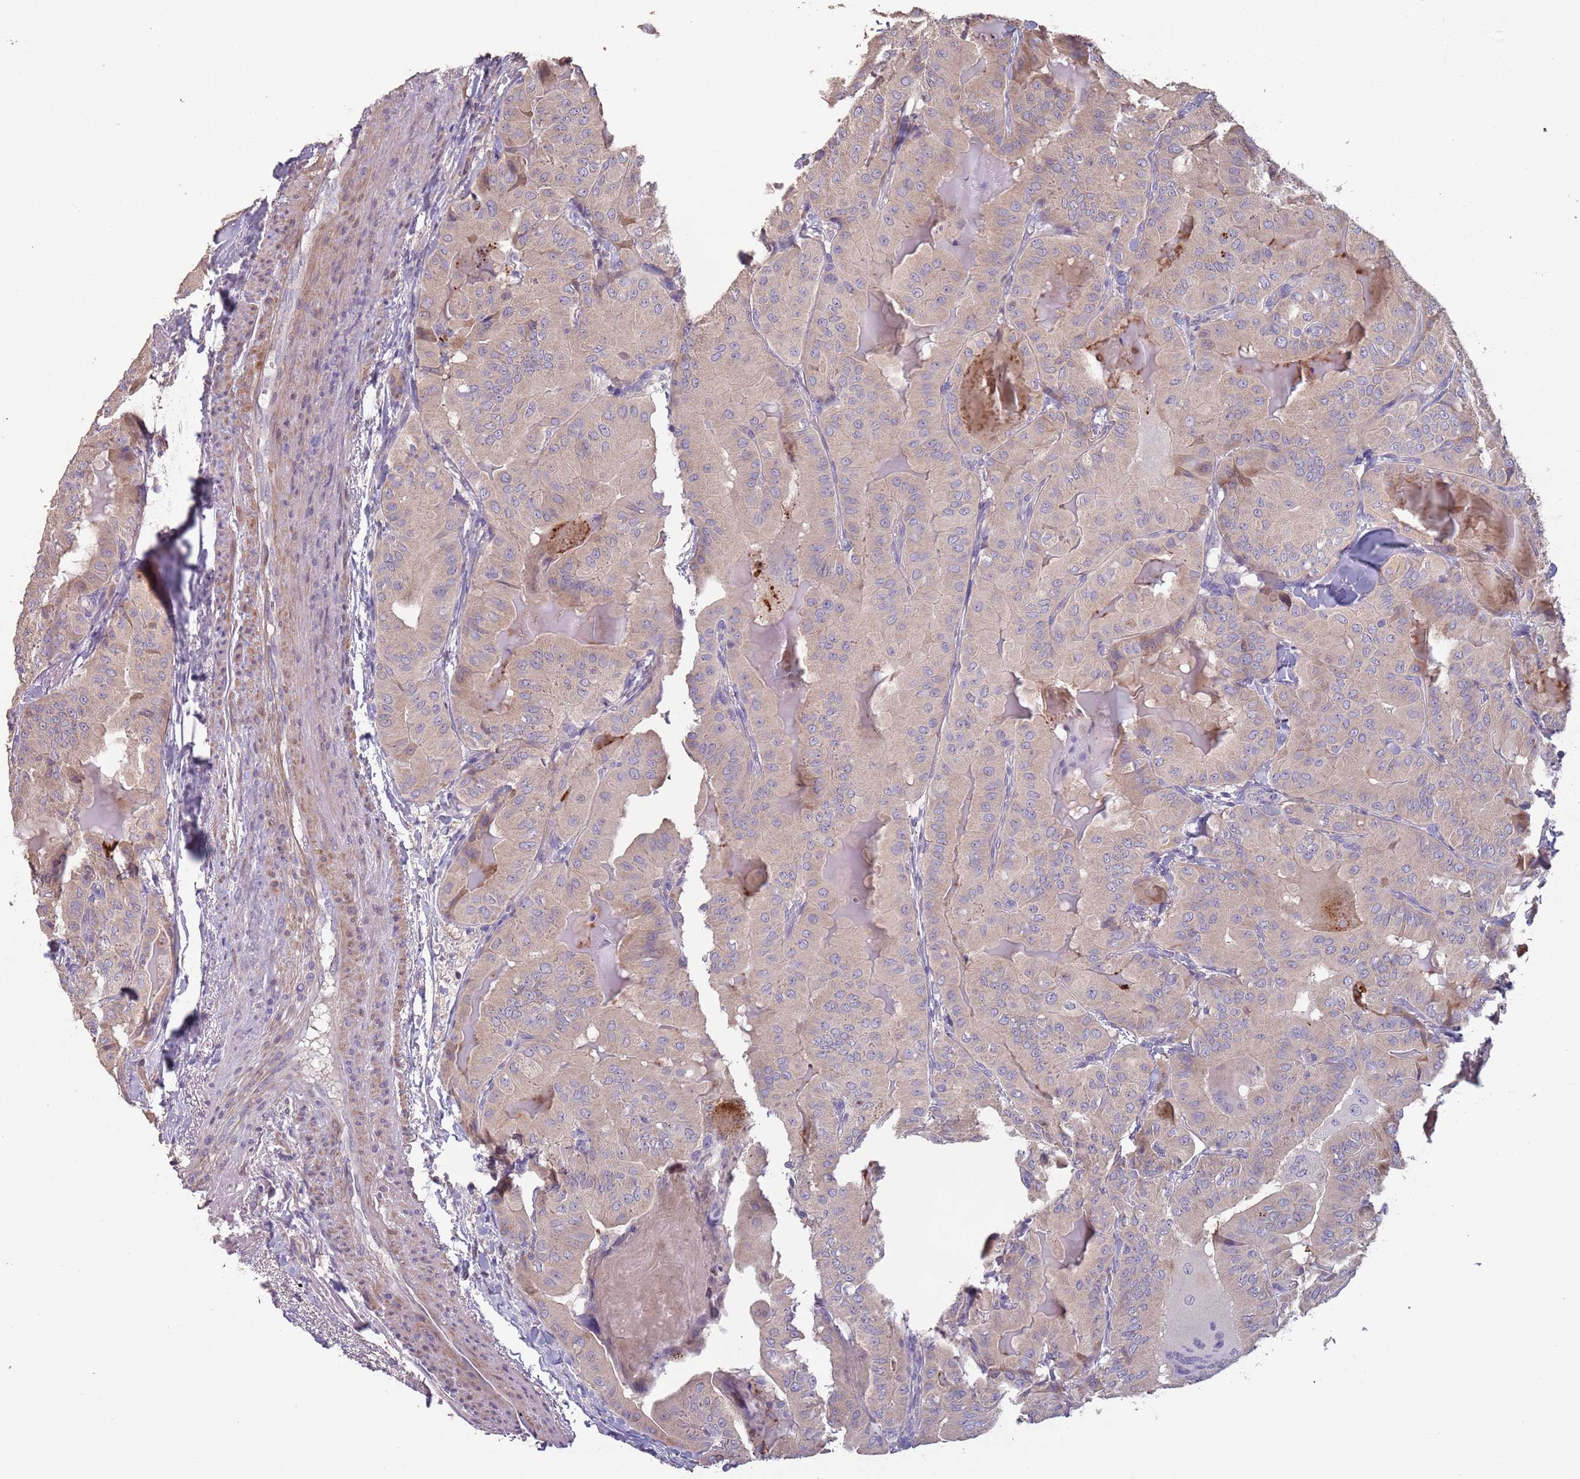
{"staining": {"intensity": "weak", "quantity": ">75%", "location": "cytoplasmic/membranous"}, "tissue": "thyroid cancer", "cell_type": "Tumor cells", "image_type": "cancer", "snomed": [{"axis": "morphology", "description": "Papillary adenocarcinoma, NOS"}, {"axis": "topography", "description": "Thyroid gland"}], "caption": "Papillary adenocarcinoma (thyroid) was stained to show a protein in brown. There is low levels of weak cytoplasmic/membranous expression in about >75% of tumor cells. The protein is shown in brown color, while the nuclei are stained blue.", "gene": "MBD3L1", "patient": {"sex": "female", "age": 68}}